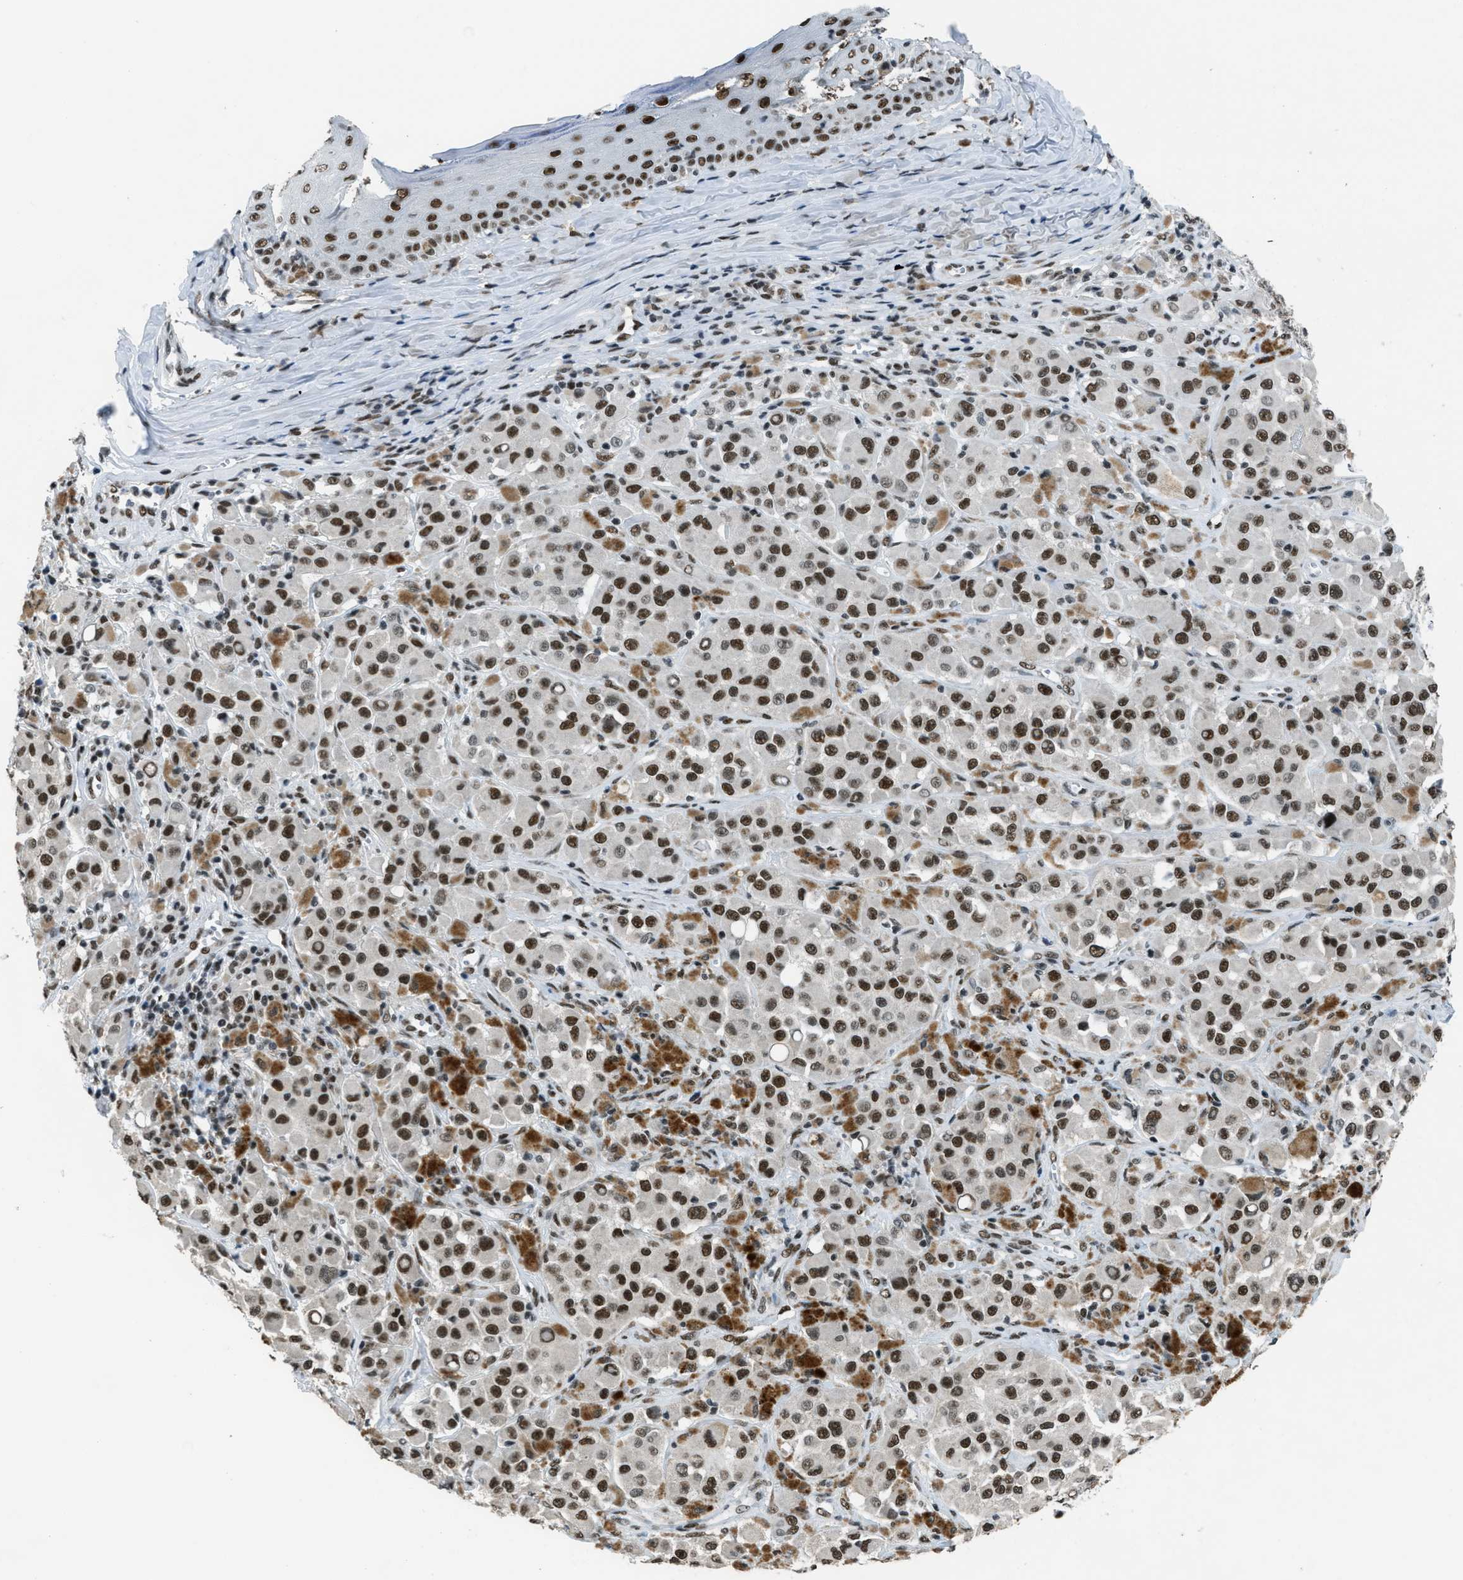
{"staining": {"intensity": "strong", "quantity": ">75%", "location": "nuclear"}, "tissue": "melanoma", "cell_type": "Tumor cells", "image_type": "cancer", "snomed": [{"axis": "morphology", "description": "Malignant melanoma, NOS"}, {"axis": "topography", "description": "Skin"}], "caption": "Approximately >75% of tumor cells in human malignant melanoma show strong nuclear protein expression as visualized by brown immunohistochemical staining.", "gene": "GATAD2B", "patient": {"sex": "male", "age": 84}}